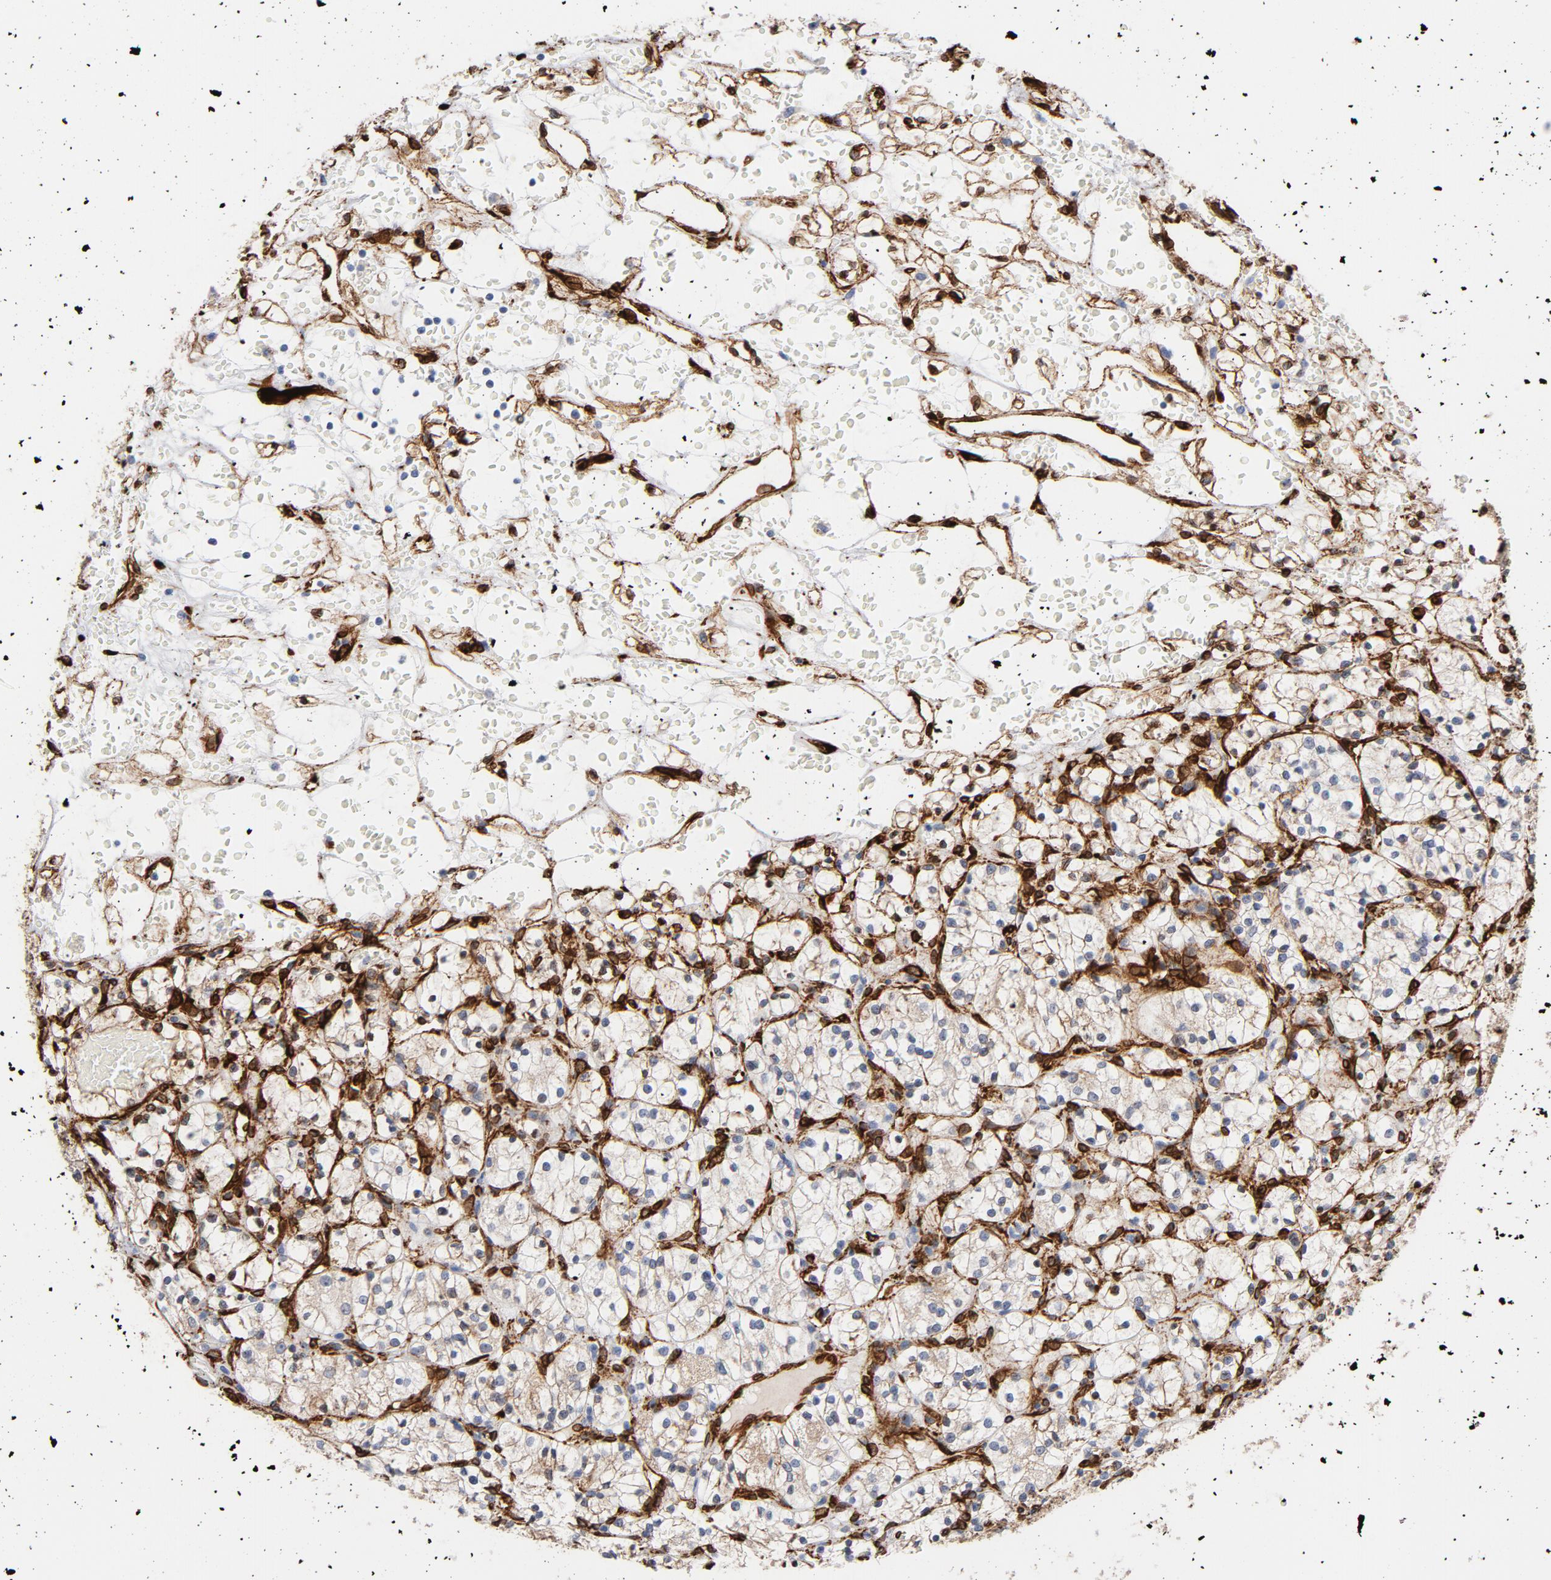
{"staining": {"intensity": "negative", "quantity": "none", "location": "none"}, "tissue": "renal cancer", "cell_type": "Tumor cells", "image_type": "cancer", "snomed": [{"axis": "morphology", "description": "Adenocarcinoma, NOS"}, {"axis": "topography", "description": "Kidney"}], "caption": "Protein analysis of renal adenocarcinoma displays no significant staining in tumor cells. Nuclei are stained in blue.", "gene": "SERPINH1", "patient": {"sex": "female", "age": 60}}